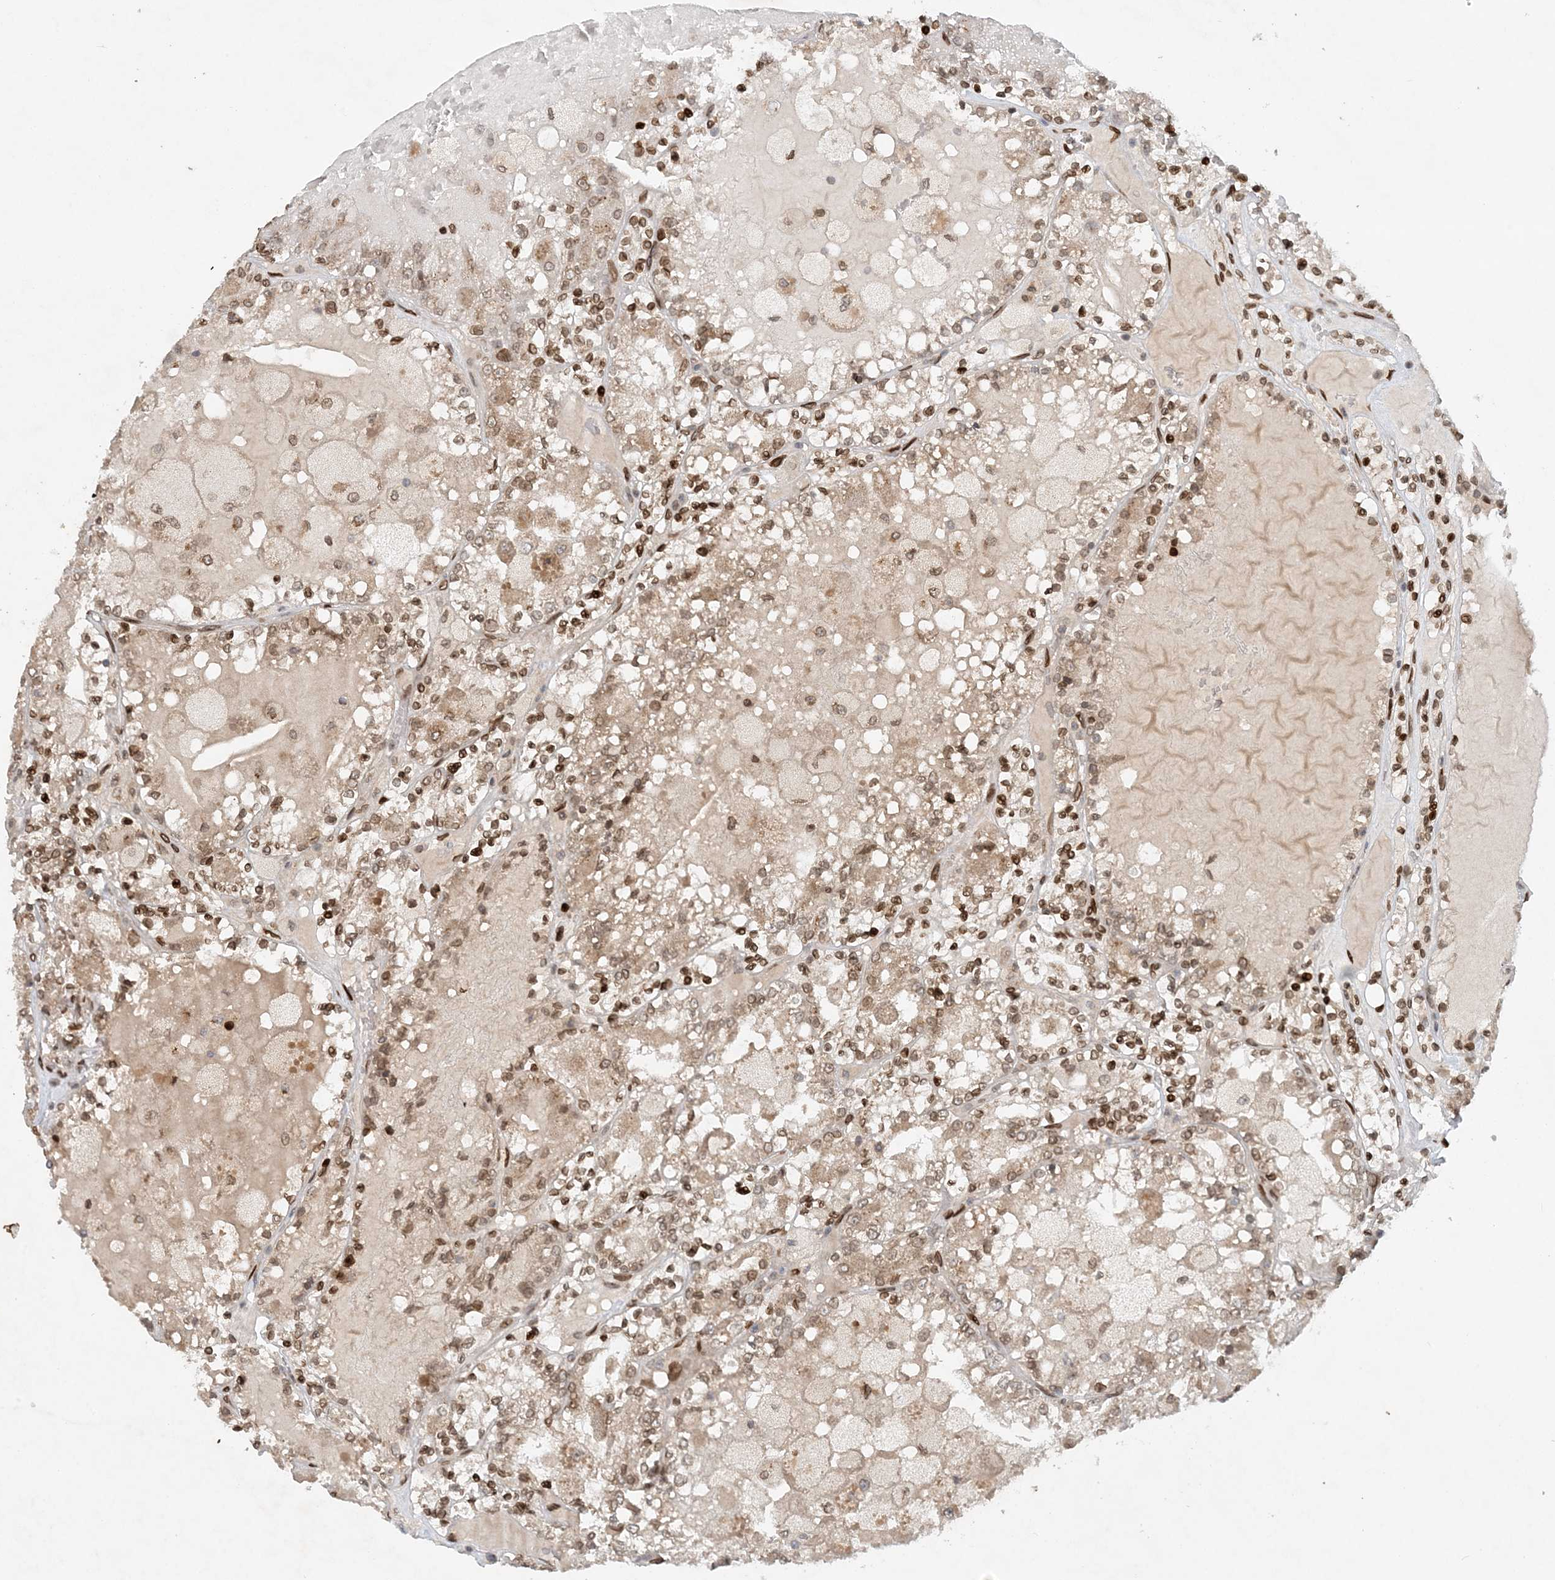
{"staining": {"intensity": "moderate", "quantity": ">75%", "location": "cytoplasmic/membranous,nuclear"}, "tissue": "renal cancer", "cell_type": "Tumor cells", "image_type": "cancer", "snomed": [{"axis": "morphology", "description": "Adenocarcinoma, NOS"}, {"axis": "topography", "description": "Kidney"}], "caption": "This image reveals renal cancer (adenocarcinoma) stained with immunohistochemistry (IHC) to label a protein in brown. The cytoplasmic/membranous and nuclear of tumor cells show moderate positivity for the protein. Nuclei are counter-stained blue.", "gene": "SLC35A2", "patient": {"sex": "female", "age": 56}}